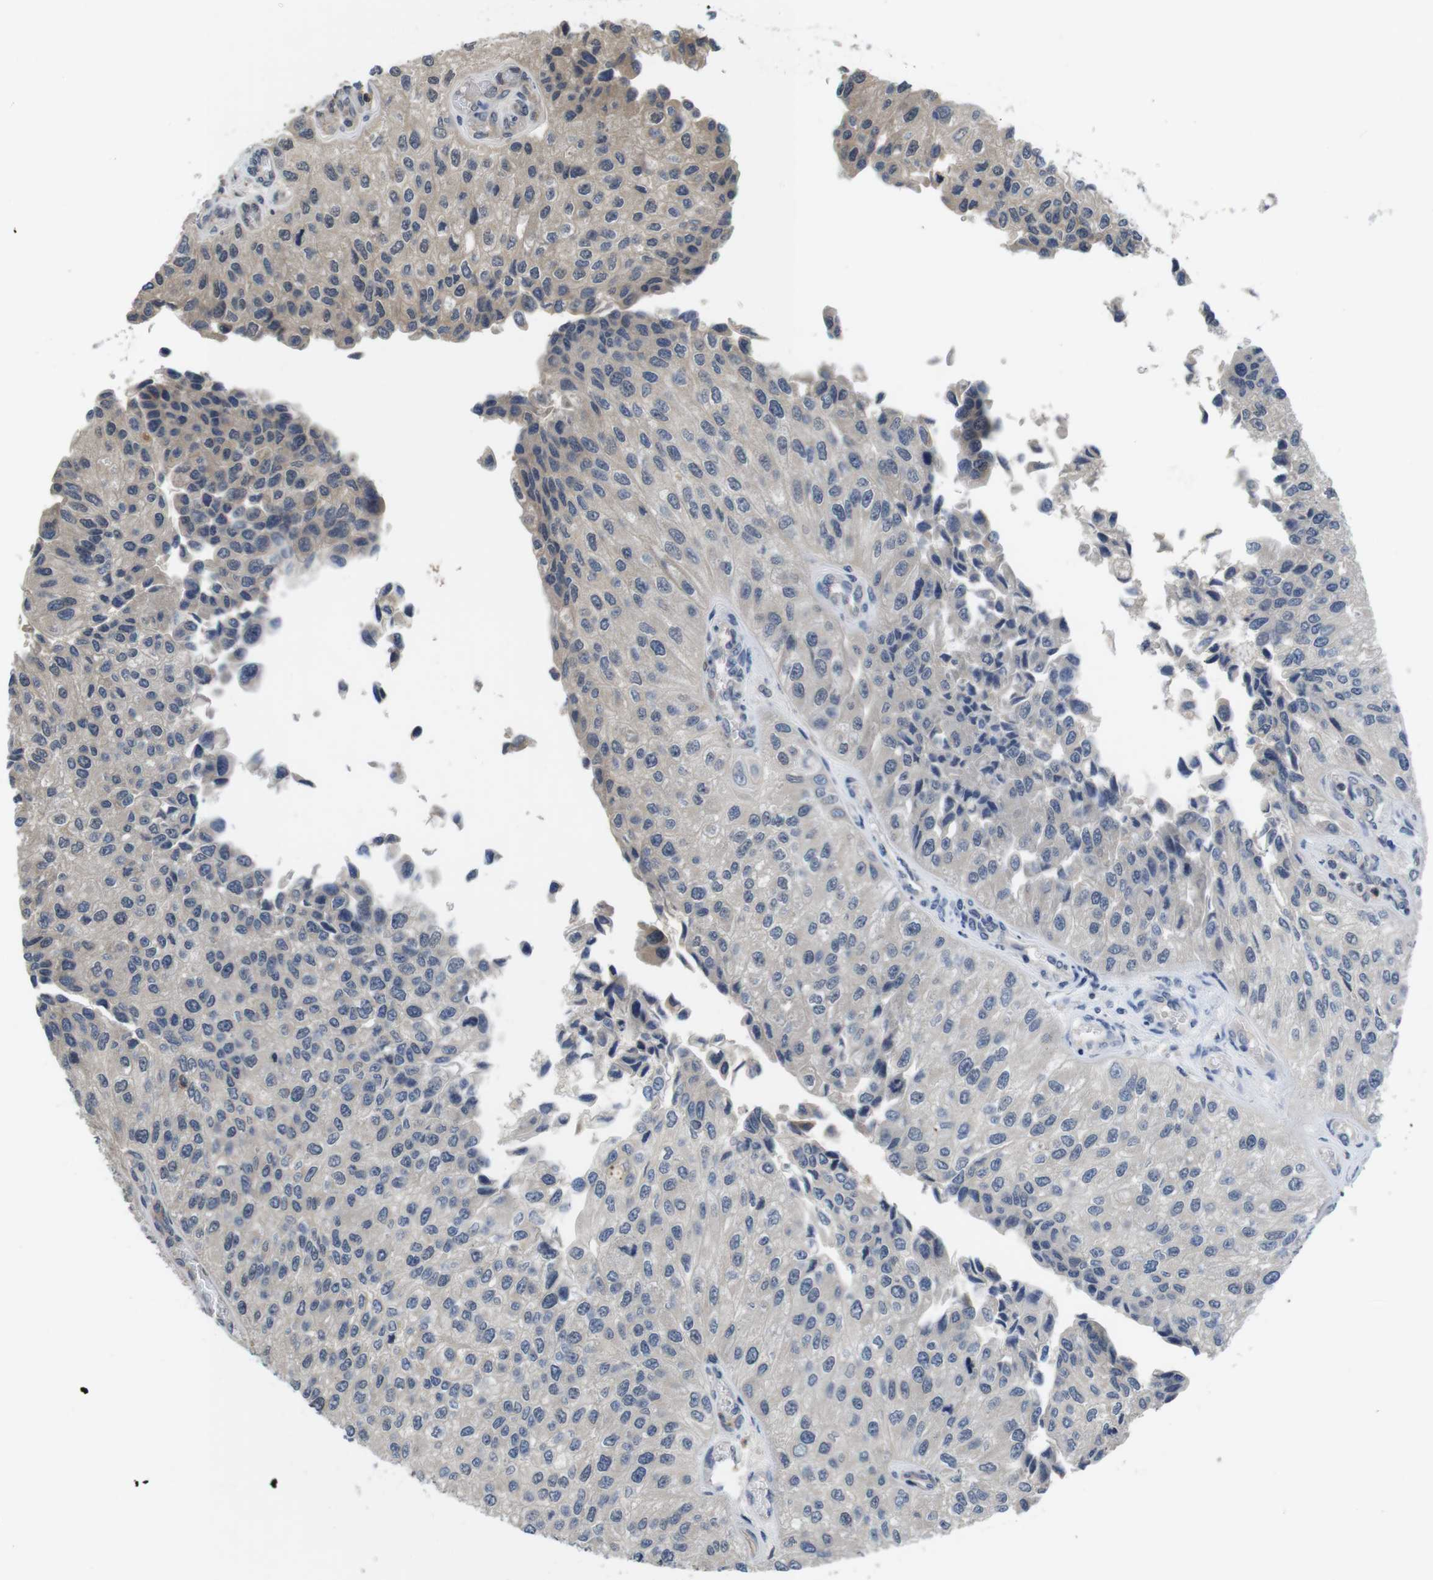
{"staining": {"intensity": "weak", "quantity": "<25%", "location": "cytoplasmic/membranous"}, "tissue": "urothelial cancer", "cell_type": "Tumor cells", "image_type": "cancer", "snomed": [{"axis": "morphology", "description": "Urothelial carcinoma, High grade"}, {"axis": "topography", "description": "Kidney"}, {"axis": "topography", "description": "Urinary bladder"}], "caption": "The histopathology image shows no significant expression in tumor cells of high-grade urothelial carcinoma.", "gene": "FADD", "patient": {"sex": "male", "age": 77}}